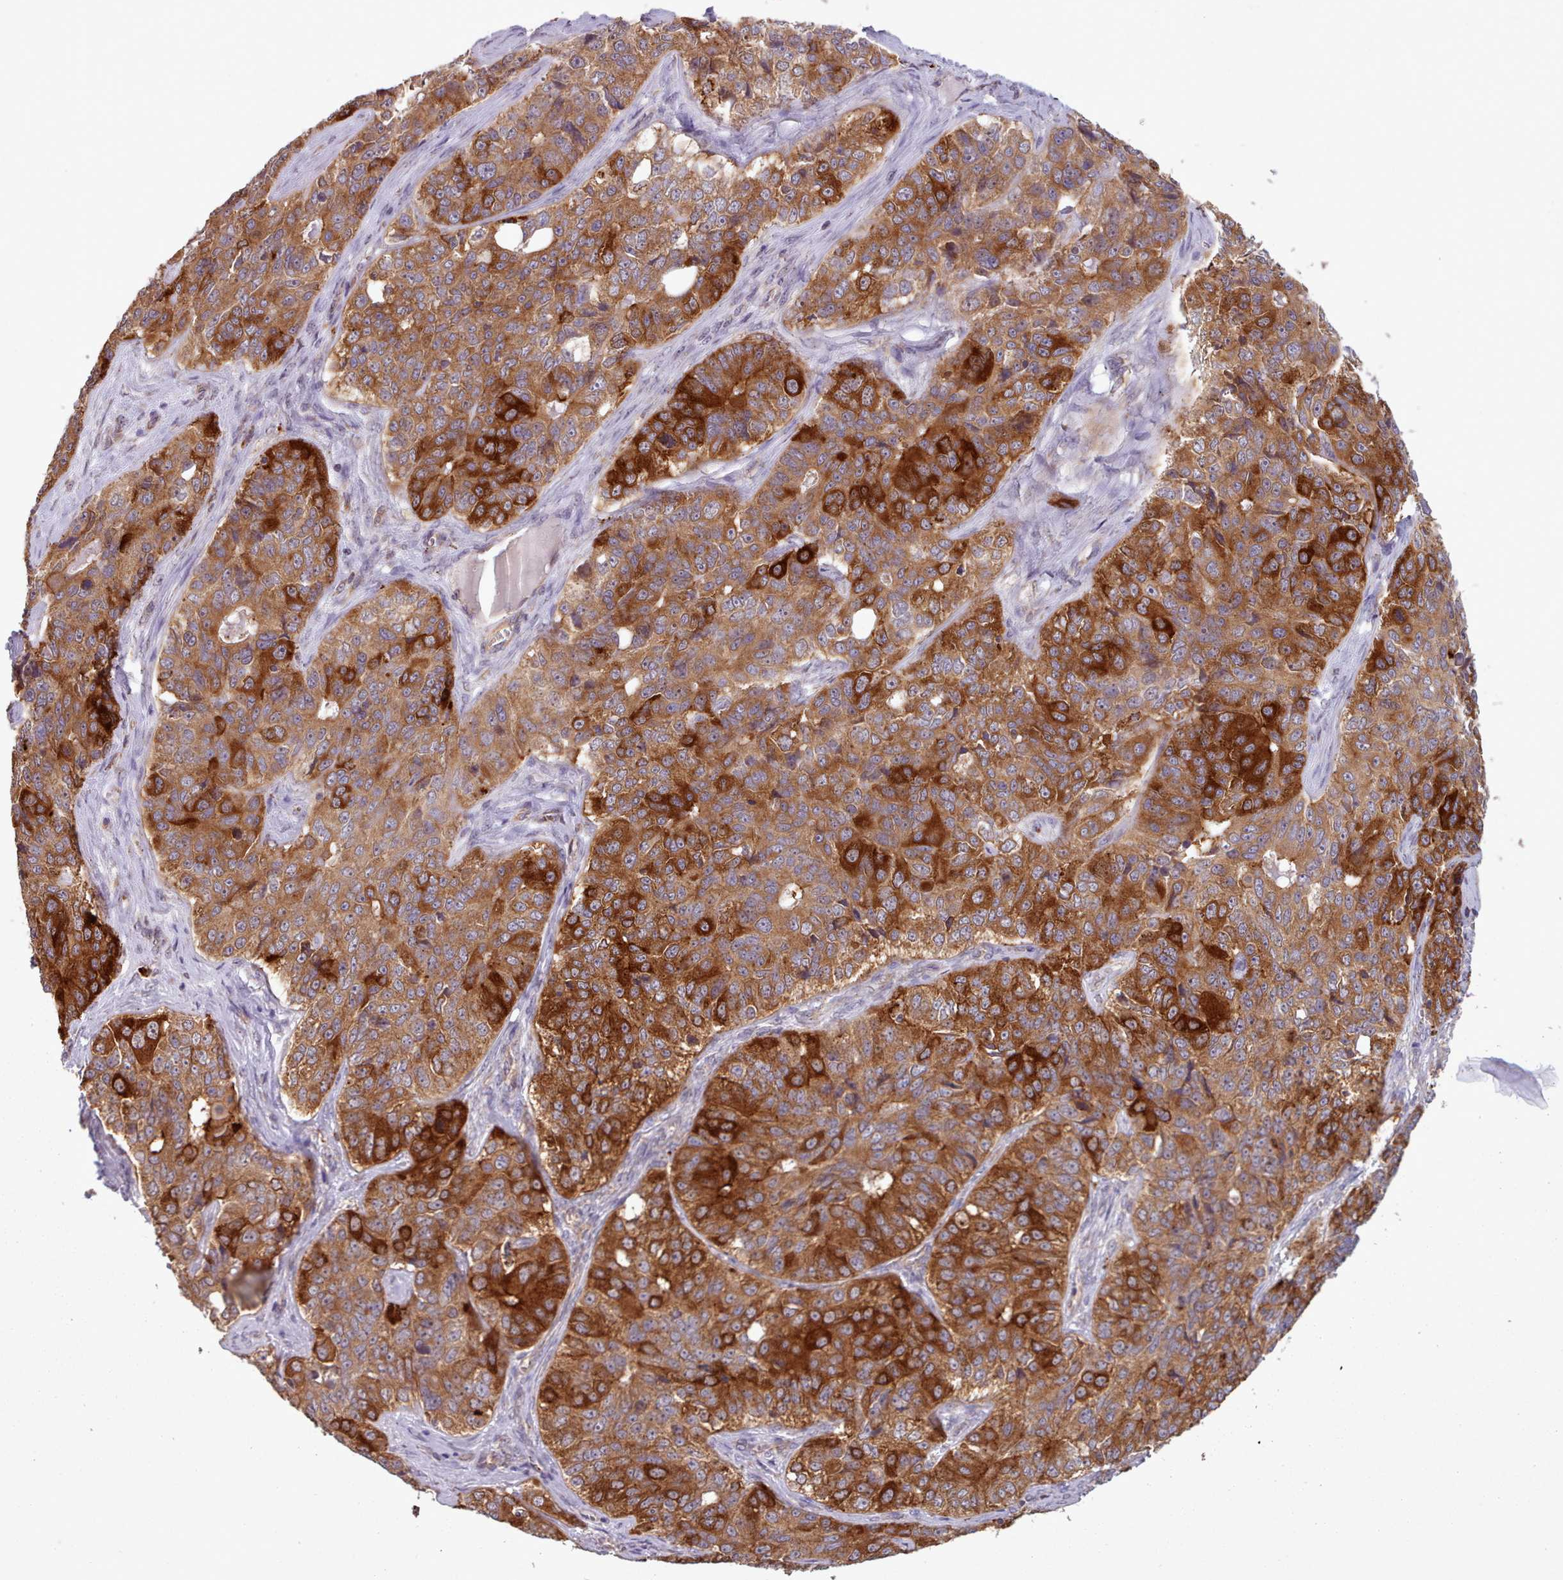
{"staining": {"intensity": "strong", "quantity": ">75%", "location": "cytoplasmic/membranous"}, "tissue": "ovarian cancer", "cell_type": "Tumor cells", "image_type": "cancer", "snomed": [{"axis": "morphology", "description": "Carcinoma, endometroid"}, {"axis": "topography", "description": "Ovary"}], "caption": "Immunohistochemical staining of human ovarian cancer (endometroid carcinoma) displays high levels of strong cytoplasmic/membranous protein expression in about >75% of tumor cells.", "gene": "CRYBG1", "patient": {"sex": "female", "age": 51}}